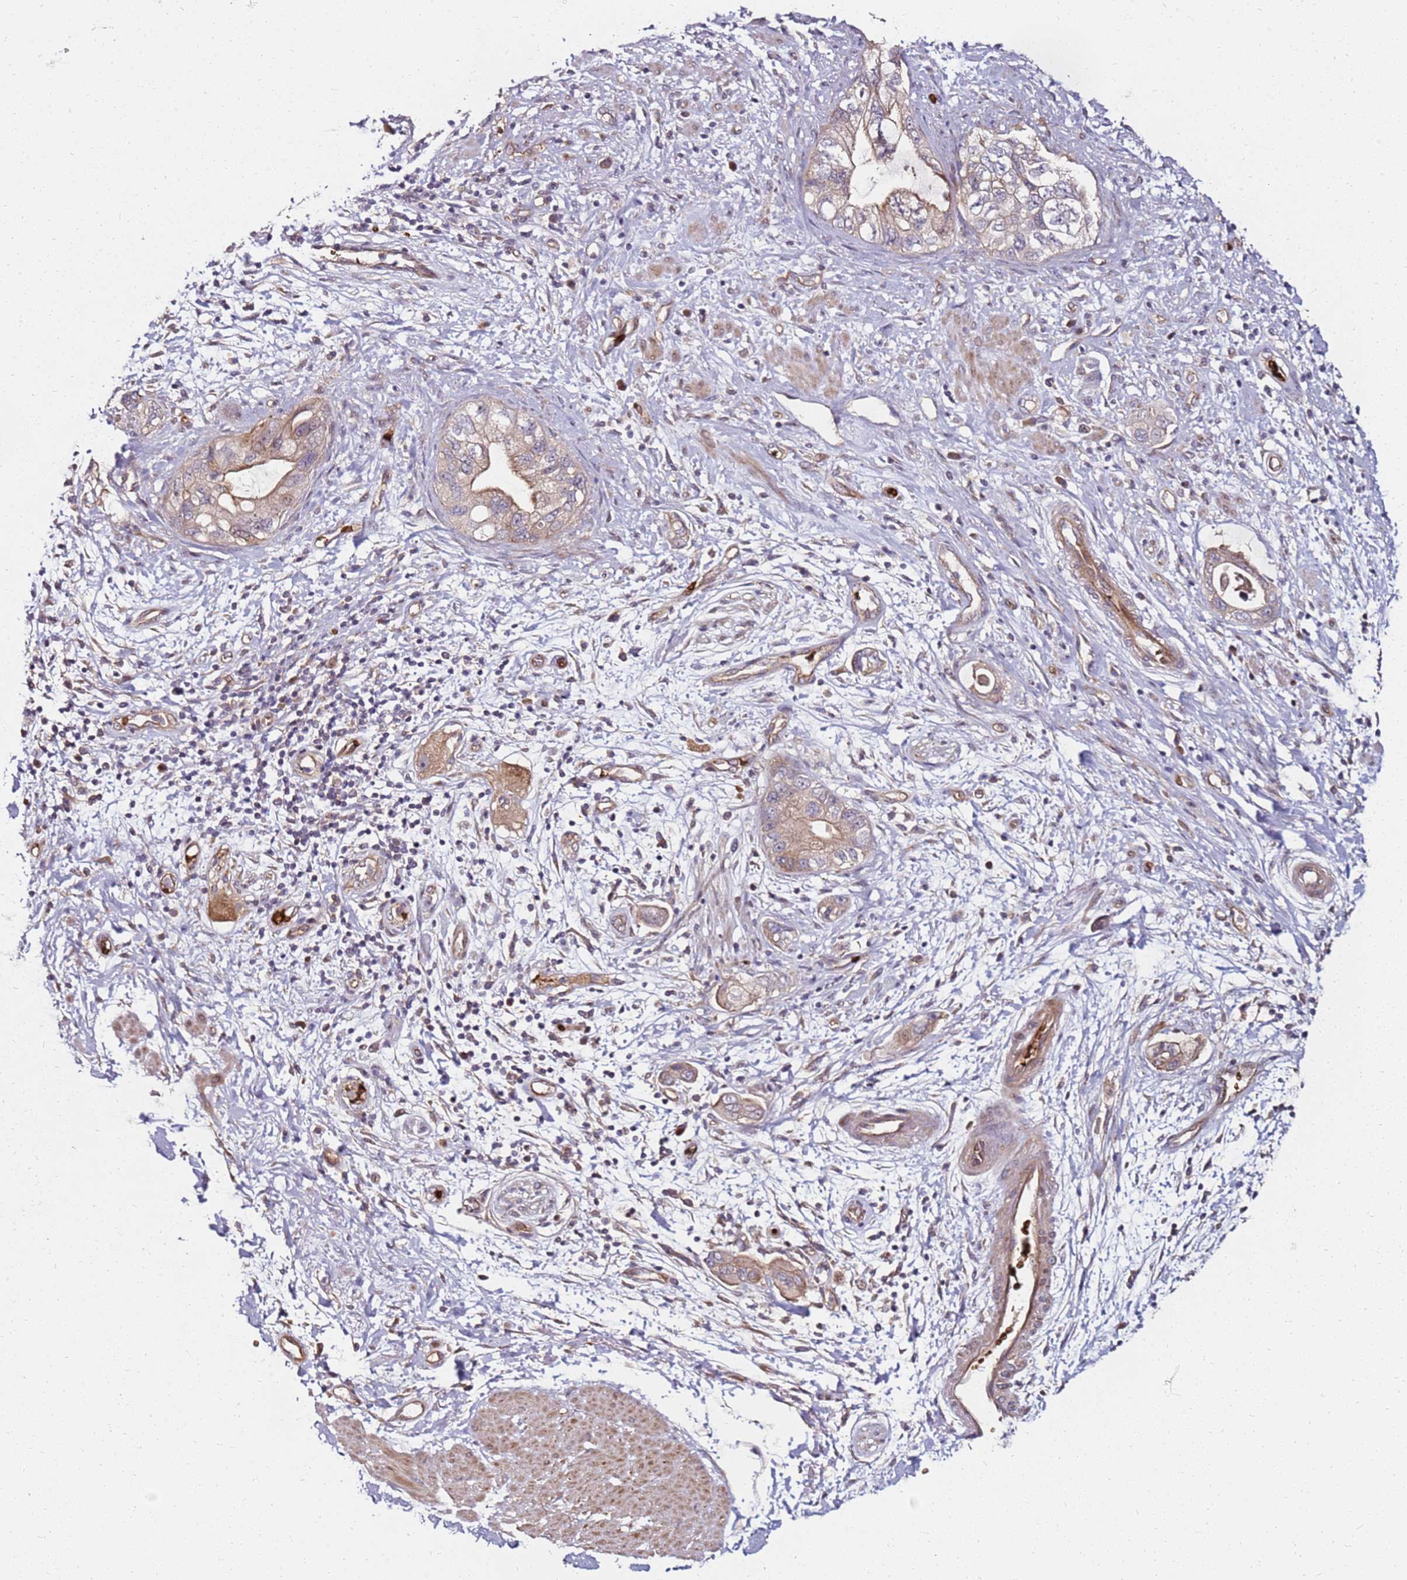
{"staining": {"intensity": "weak", "quantity": "25%-75%", "location": "cytoplasmic/membranous"}, "tissue": "pancreatic cancer", "cell_type": "Tumor cells", "image_type": "cancer", "snomed": [{"axis": "morphology", "description": "Adenocarcinoma, NOS"}, {"axis": "topography", "description": "Pancreas"}], "caption": "Pancreatic cancer was stained to show a protein in brown. There is low levels of weak cytoplasmic/membranous staining in about 25%-75% of tumor cells.", "gene": "RNF11", "patient": {"sex": "female", "age": 73}}